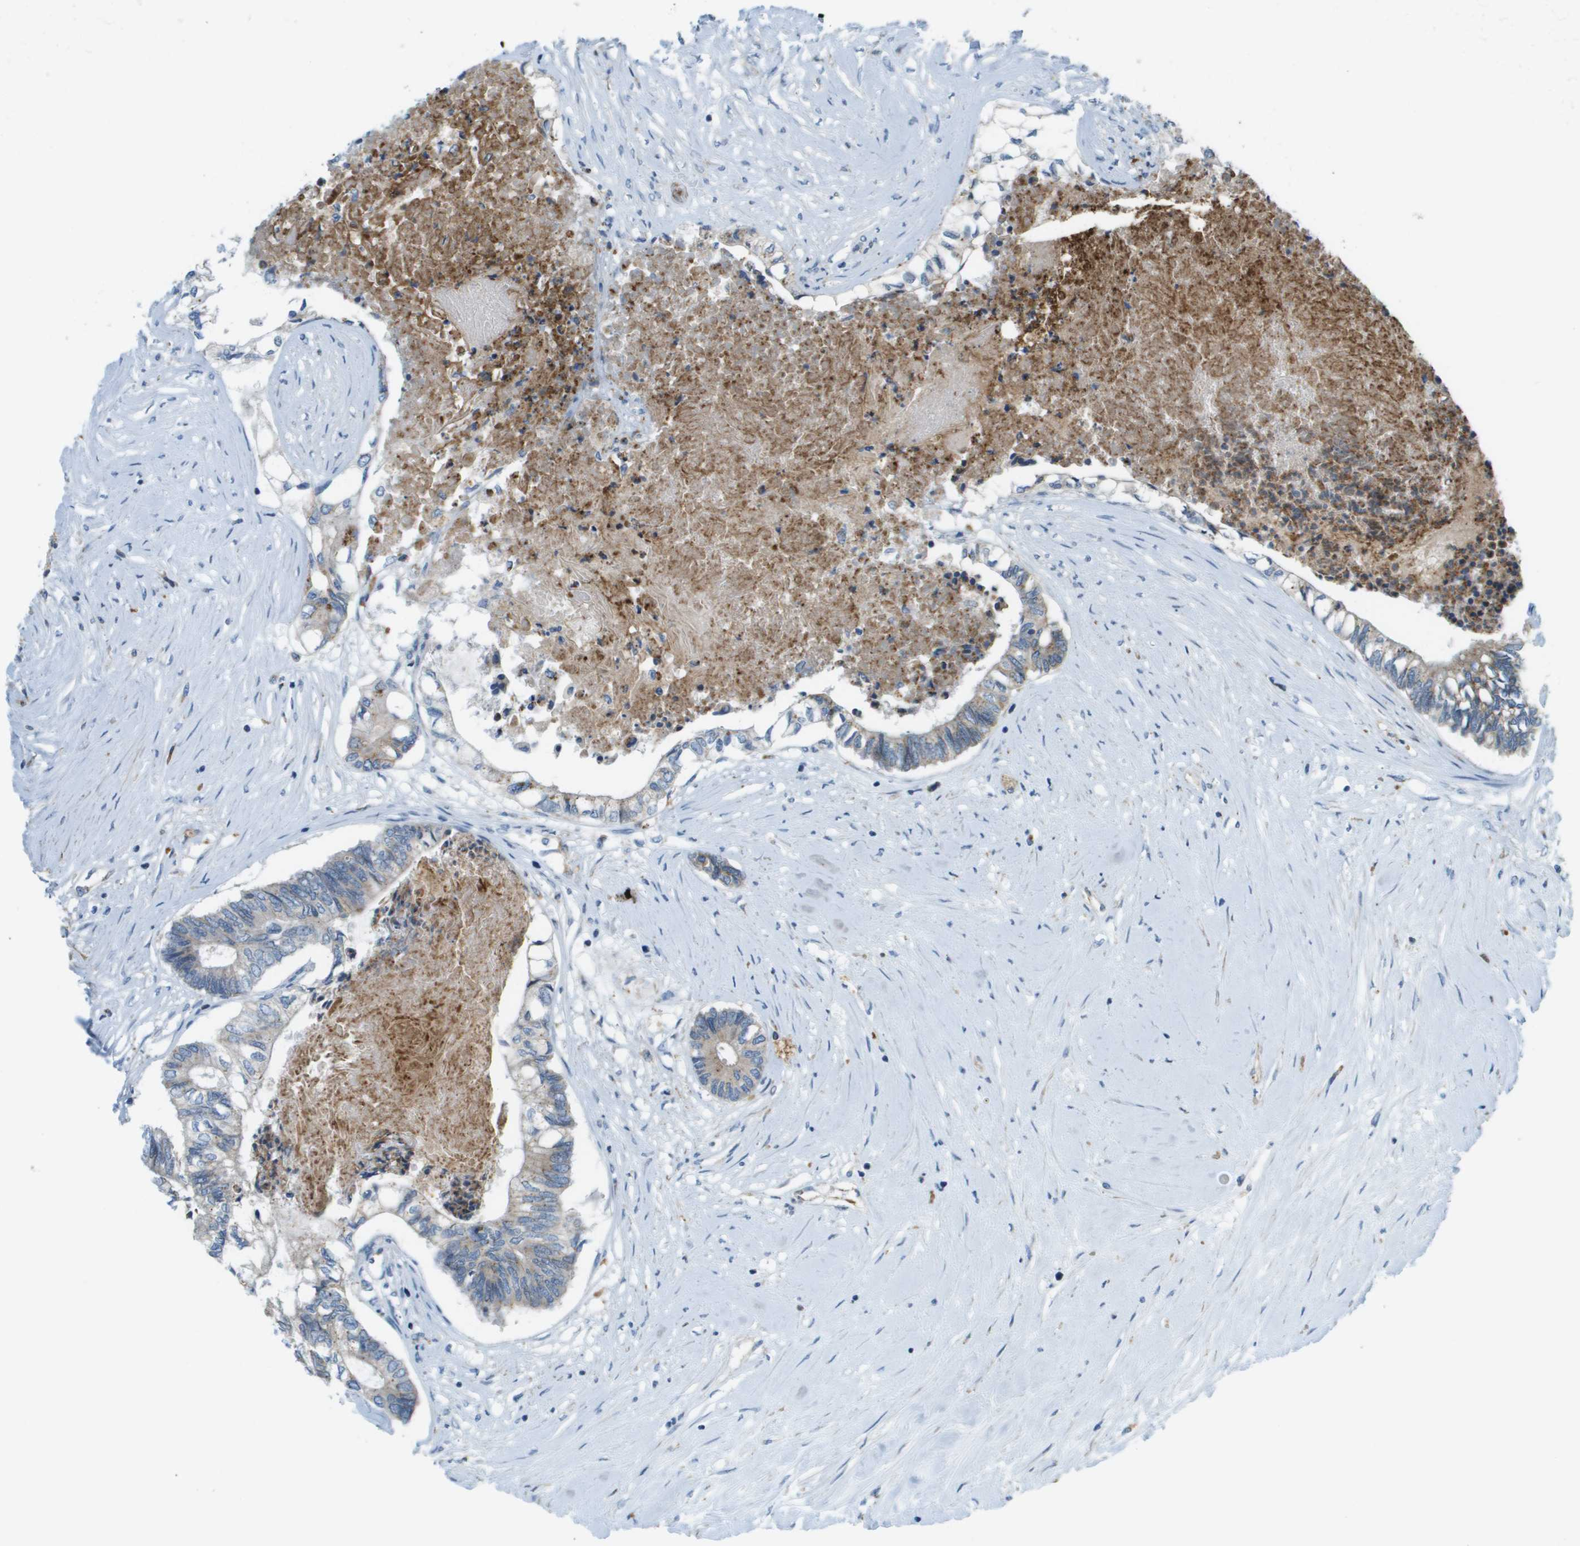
{"staining": {"intensity": "weak", "quantity": "<25%", "location": "cytoplasmic/membranous"}, "tissue": "colorectal cancer", "cell_type": "Tumor cells", "image_type": "cancer", "snomed": [{"axis": "morphology", "description": "Adenocarcinoma, NOS"}, {"axis": "topography", "description": "Rectum"}], "caption": "The photomicrograph shows no significant staining in tumor cells of colorectal cancer (adenocarcinoma).", "gene": "MYH11", "patient": {"sex": "male", "age": 63}}